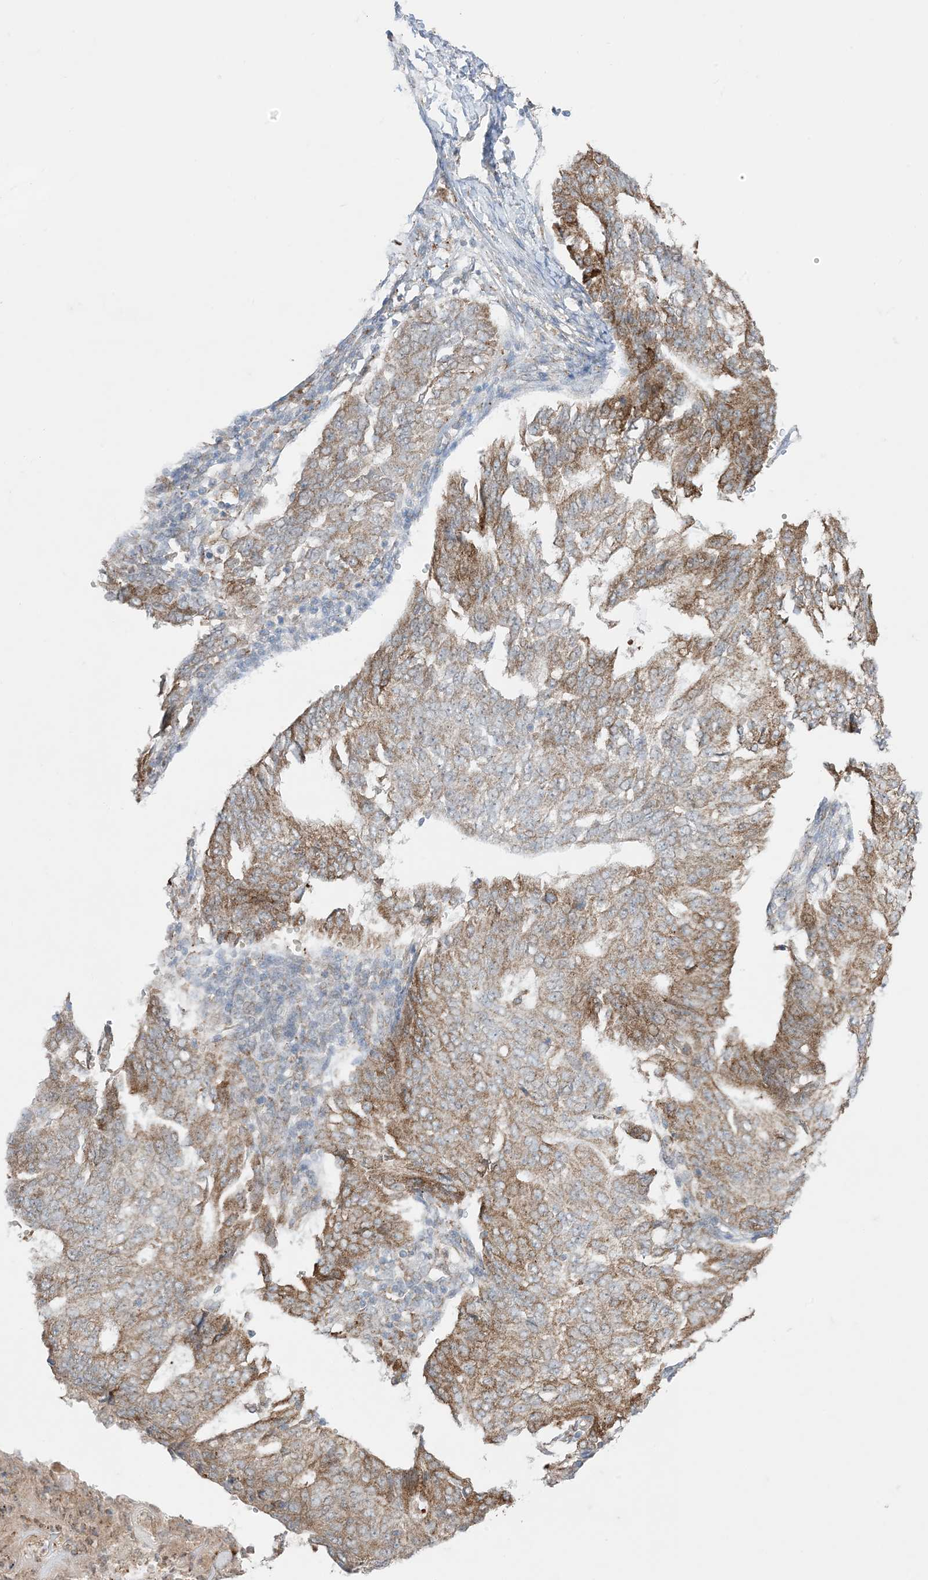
{"staining": {"intensity": "moderate", "quantity": ">75%", "location": "cytoplasmic/membranous"}, "tissue": "endometrial cancer", "cell_type": "Tumor cells", "image_type": "cancer", "snomed": [{"axis": "morphology", "description": "Adenocarcinoma, NOS"}, {"axis": "topography", "description": "Endometrium"}], "caption": "A micrograph of human adenocarcinoma (endometrial) stained for a protein demonstrates moderate cytoplasmic/membranous brown staining in tumor cells. The protein is shown in brown color, while the nuclei are stained blue.", "gene": "ODC1", "patient": {"sex": "female", "age": 32}}